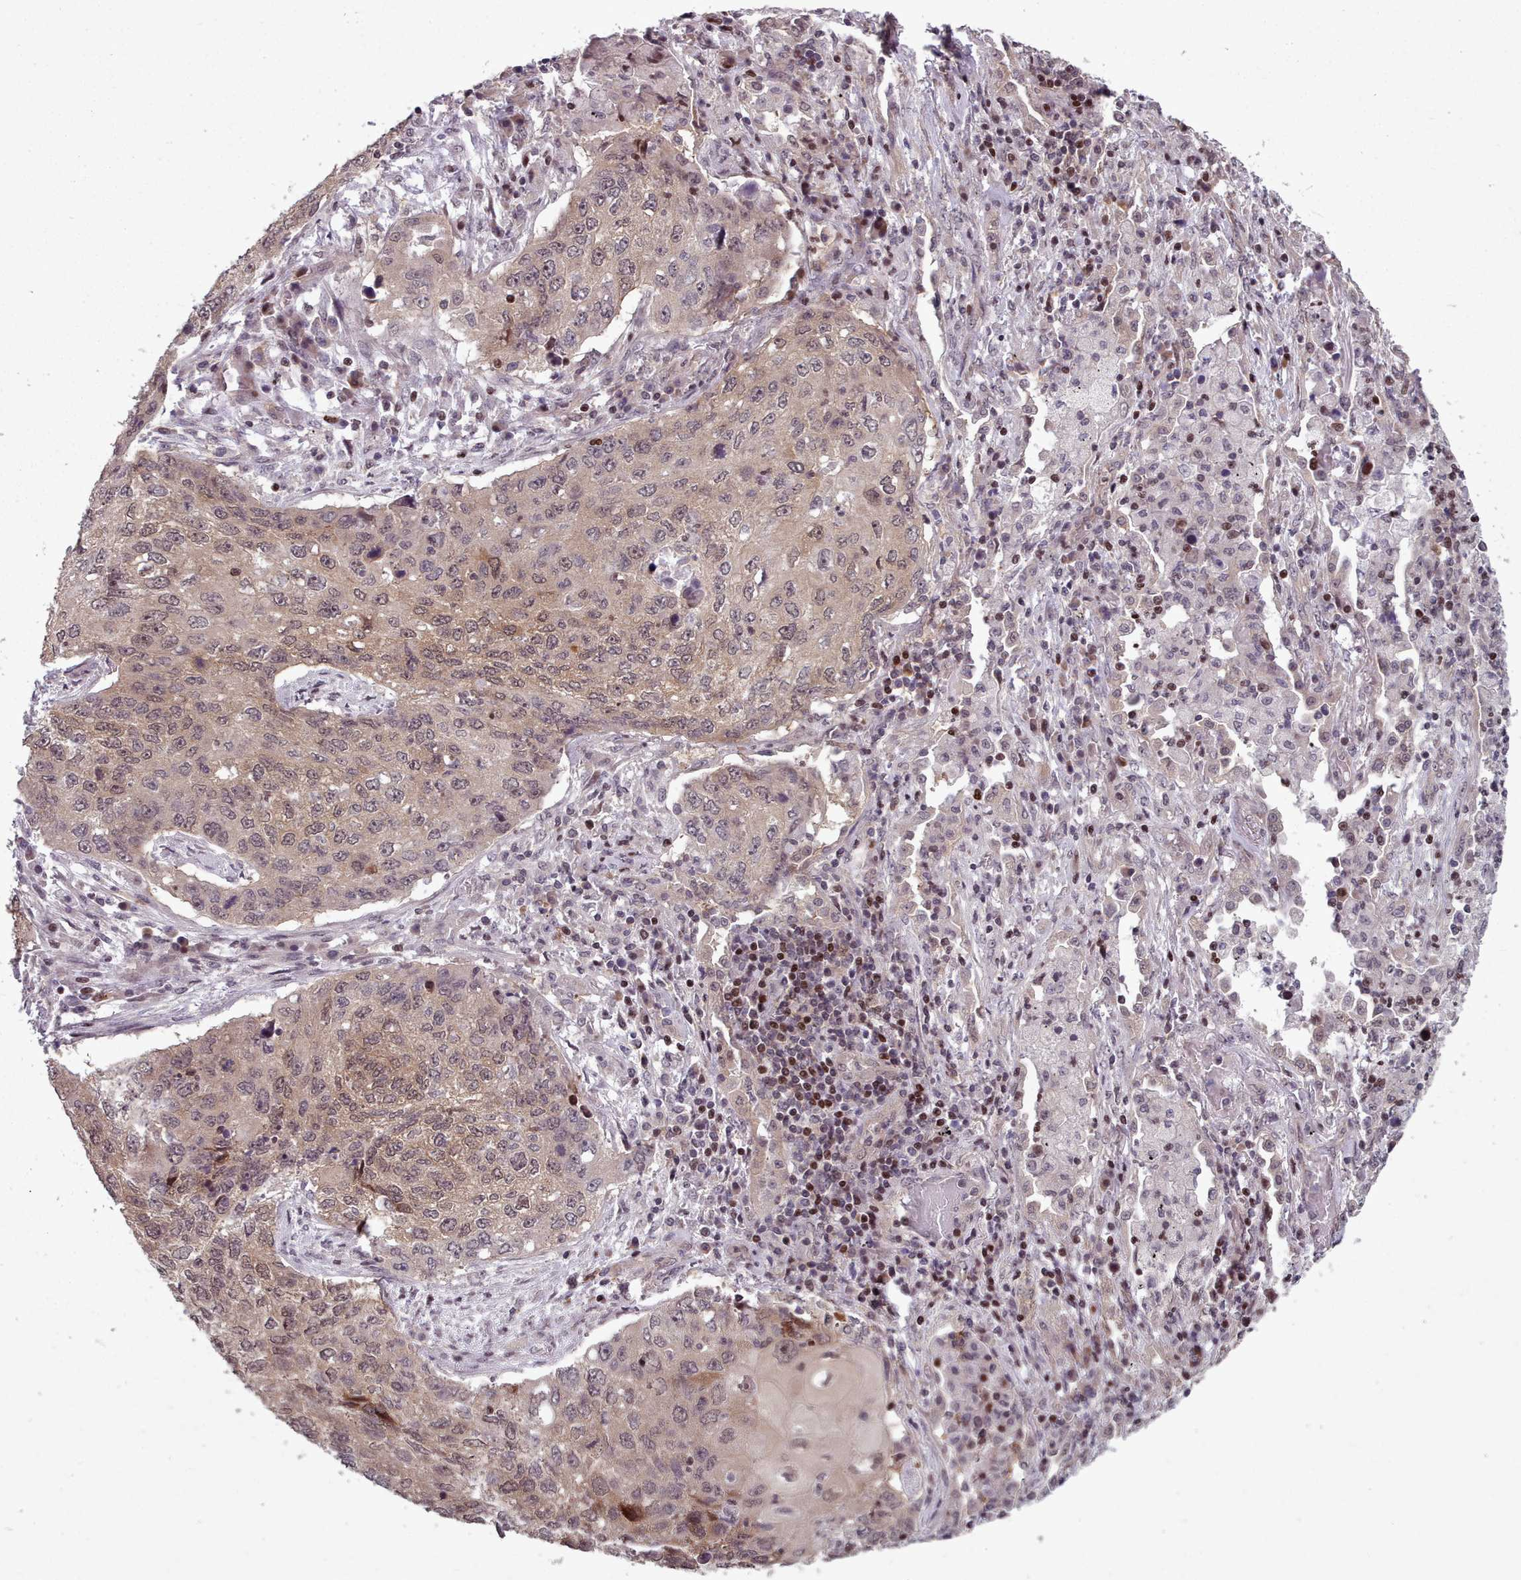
{"staining": {"intensity": "weak", "quantity": ">75%", "location": "cytoplasmic/membranous,nuclear"}, "tissue": "lung cancer", "cell_type": "Tumor cells", "image_type": "cancer", "snomed": [{"axis": "morphology", "description": "Squamous cell carcinoma, NOS"}, {"axis": "topography", "description": "Lung"}], "caption": "Tumor cells display low levels of weak cytoplasmic/membranous and nuclear expression in about >75% of cells in squamous cell carcinoma (lung). (IHC, brightfield microscopy, high magnification).", "gene": "ENSA", "patient": {"sex": "female", "age": 63}}